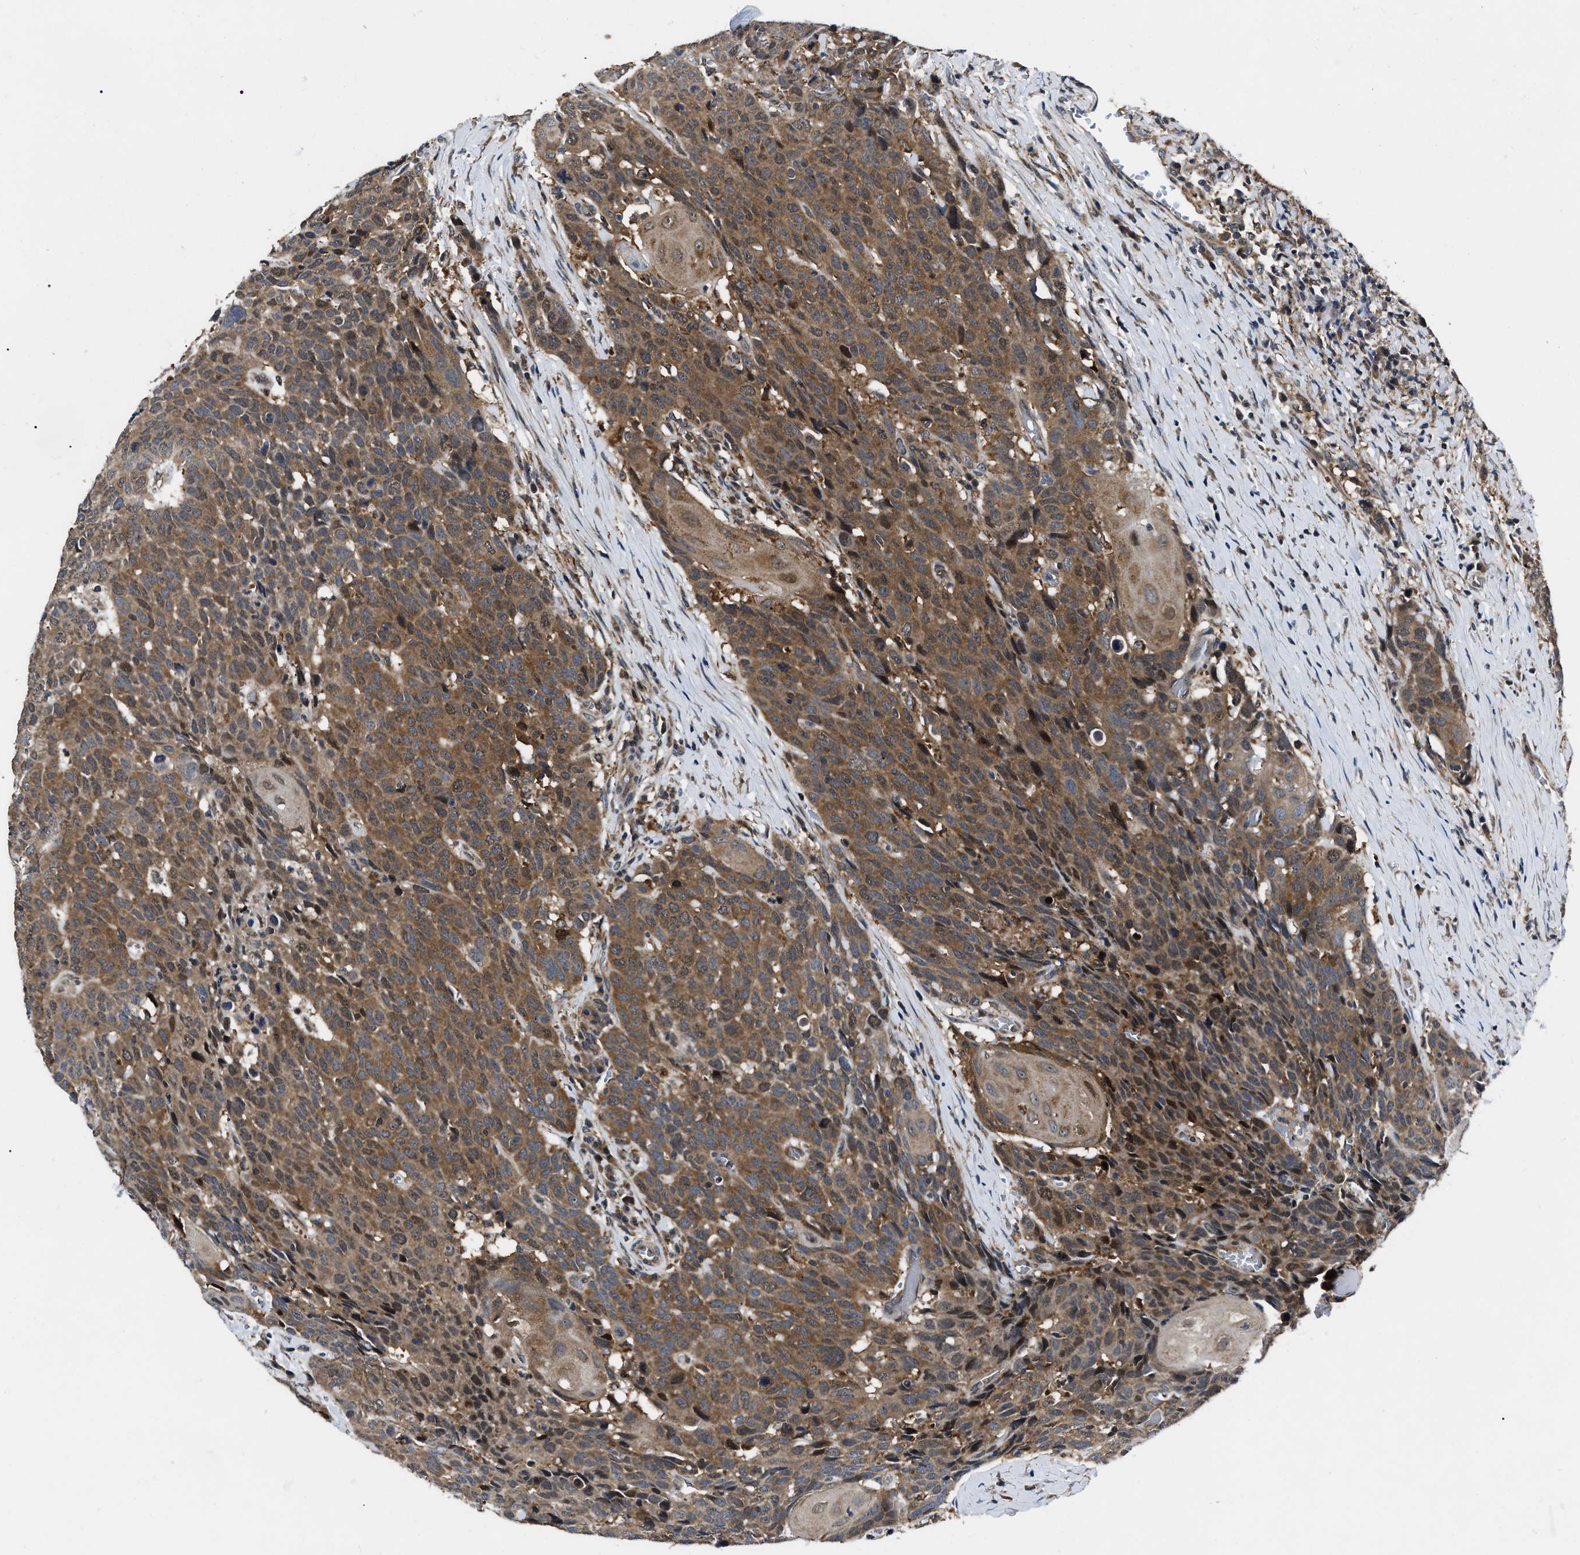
{"staining": {"intensity": "moderate", "quantity": ">75%", "location": "cytoplasmic/membranous"}, "tissue": "head and neck cancer", "cell_type": "Tumor cells", "image_type": "cancer", "snomed": [{"axis": "morphology", "description": "Squamous cell carcinoma, NOS"}, {"axis": "topography", "description": "Head-Neck"}], "caption": "This is an image of IHC staining of squamous cell carcinoma (head and neck), which shows moderate staining in the cytoplasmic/membranous of tumor cells.", "gene": "GET4", "patient": {"sex": "male", "age": 66}}